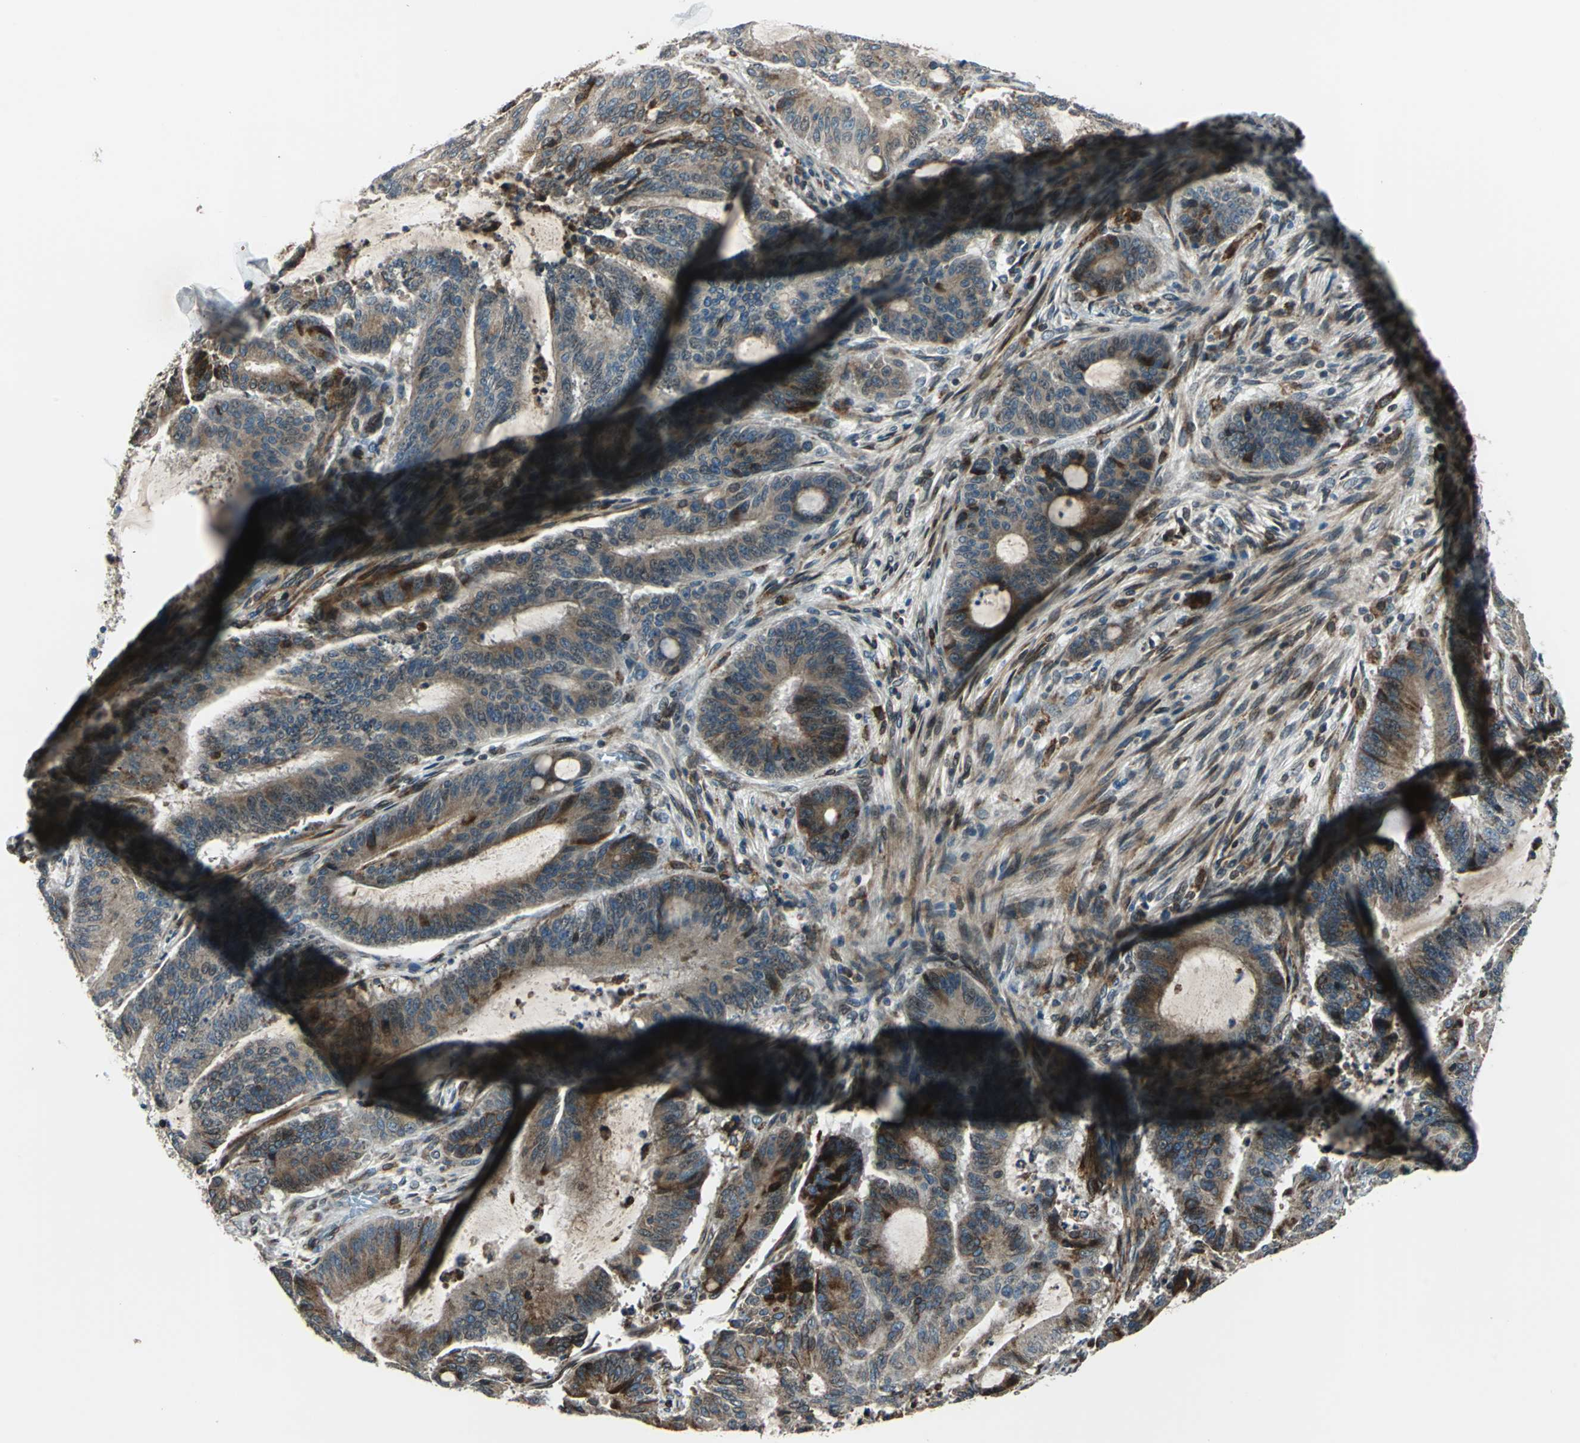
{"staining": {"intensity": "moderate", "quantity": ">75%", "location": "cytoplasmic/membranous"}, "tissue": "liver cancer", "cell_type": "Tumor cells", "image_type": "cancer", "snomed": [{"axis": "morphology", "description": "Cholangiocarcinoma"}, {"axis": "topography", "description": "Liver"}], "caption": "Liver cancer (cholangiocarcinoma) stained for a protein (brown) demonstrates moderate cytoplasmic/membranous positive expression in about >75% of tumor cells.", "gene": "HTATIP2", "patient": {"sex": "female", "age": 73}}